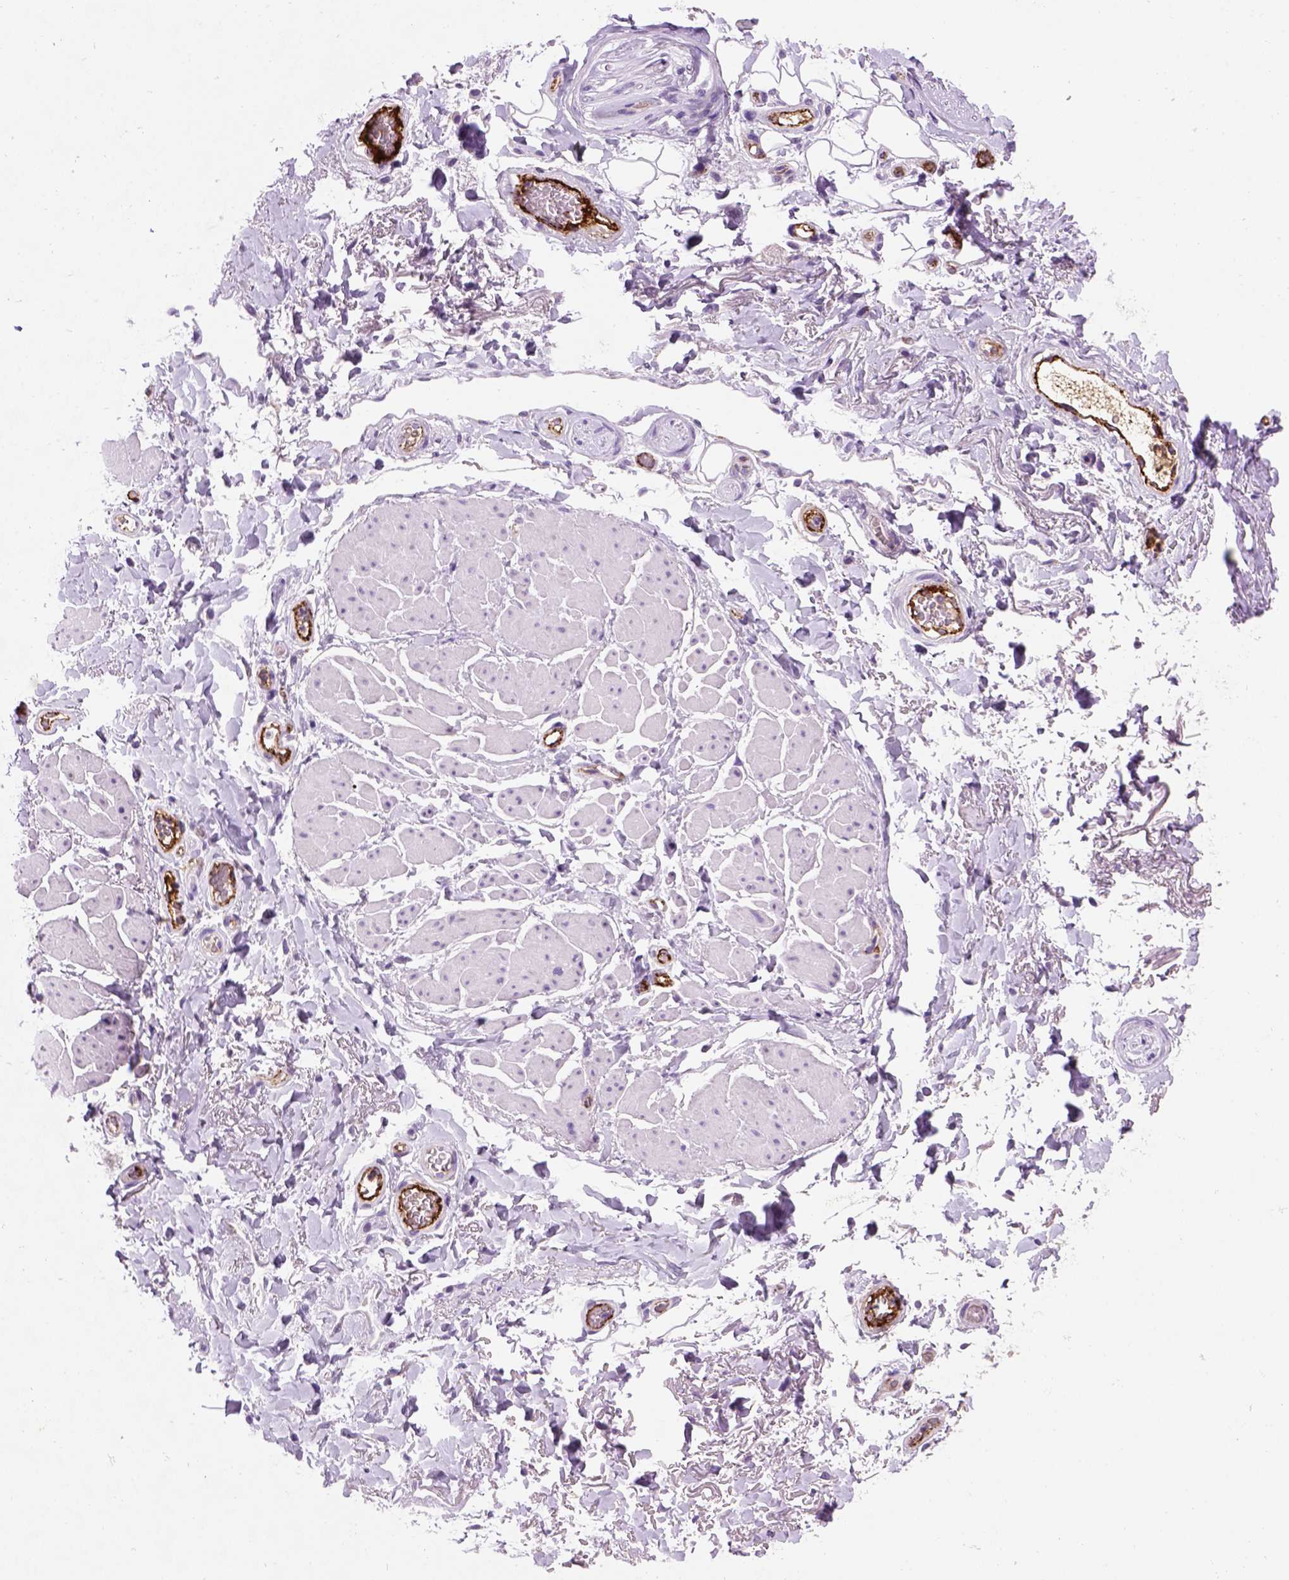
{"staining": {"intensity": "negative", "quantity": "none", "location": "none"}, "tissue": "adipose tissue", "cell_type": "Adipocytes", "image_type": "normal", "snomed": [{"axis": "morphology", "description": "Normal tissue, NOS"}, {"axis": "topography", "description": "Anal"}, {"axis": "topography", "description": "Peripheral nerve tissue"}], "caption": "High power microscopy photomicrograph of an immunohistochemistry photomicrograph of normal adipose tissue, revealing no significant positivity in adipocytes.", "gene": "VWF", "patient": {"sex": "male", "age": 53}}